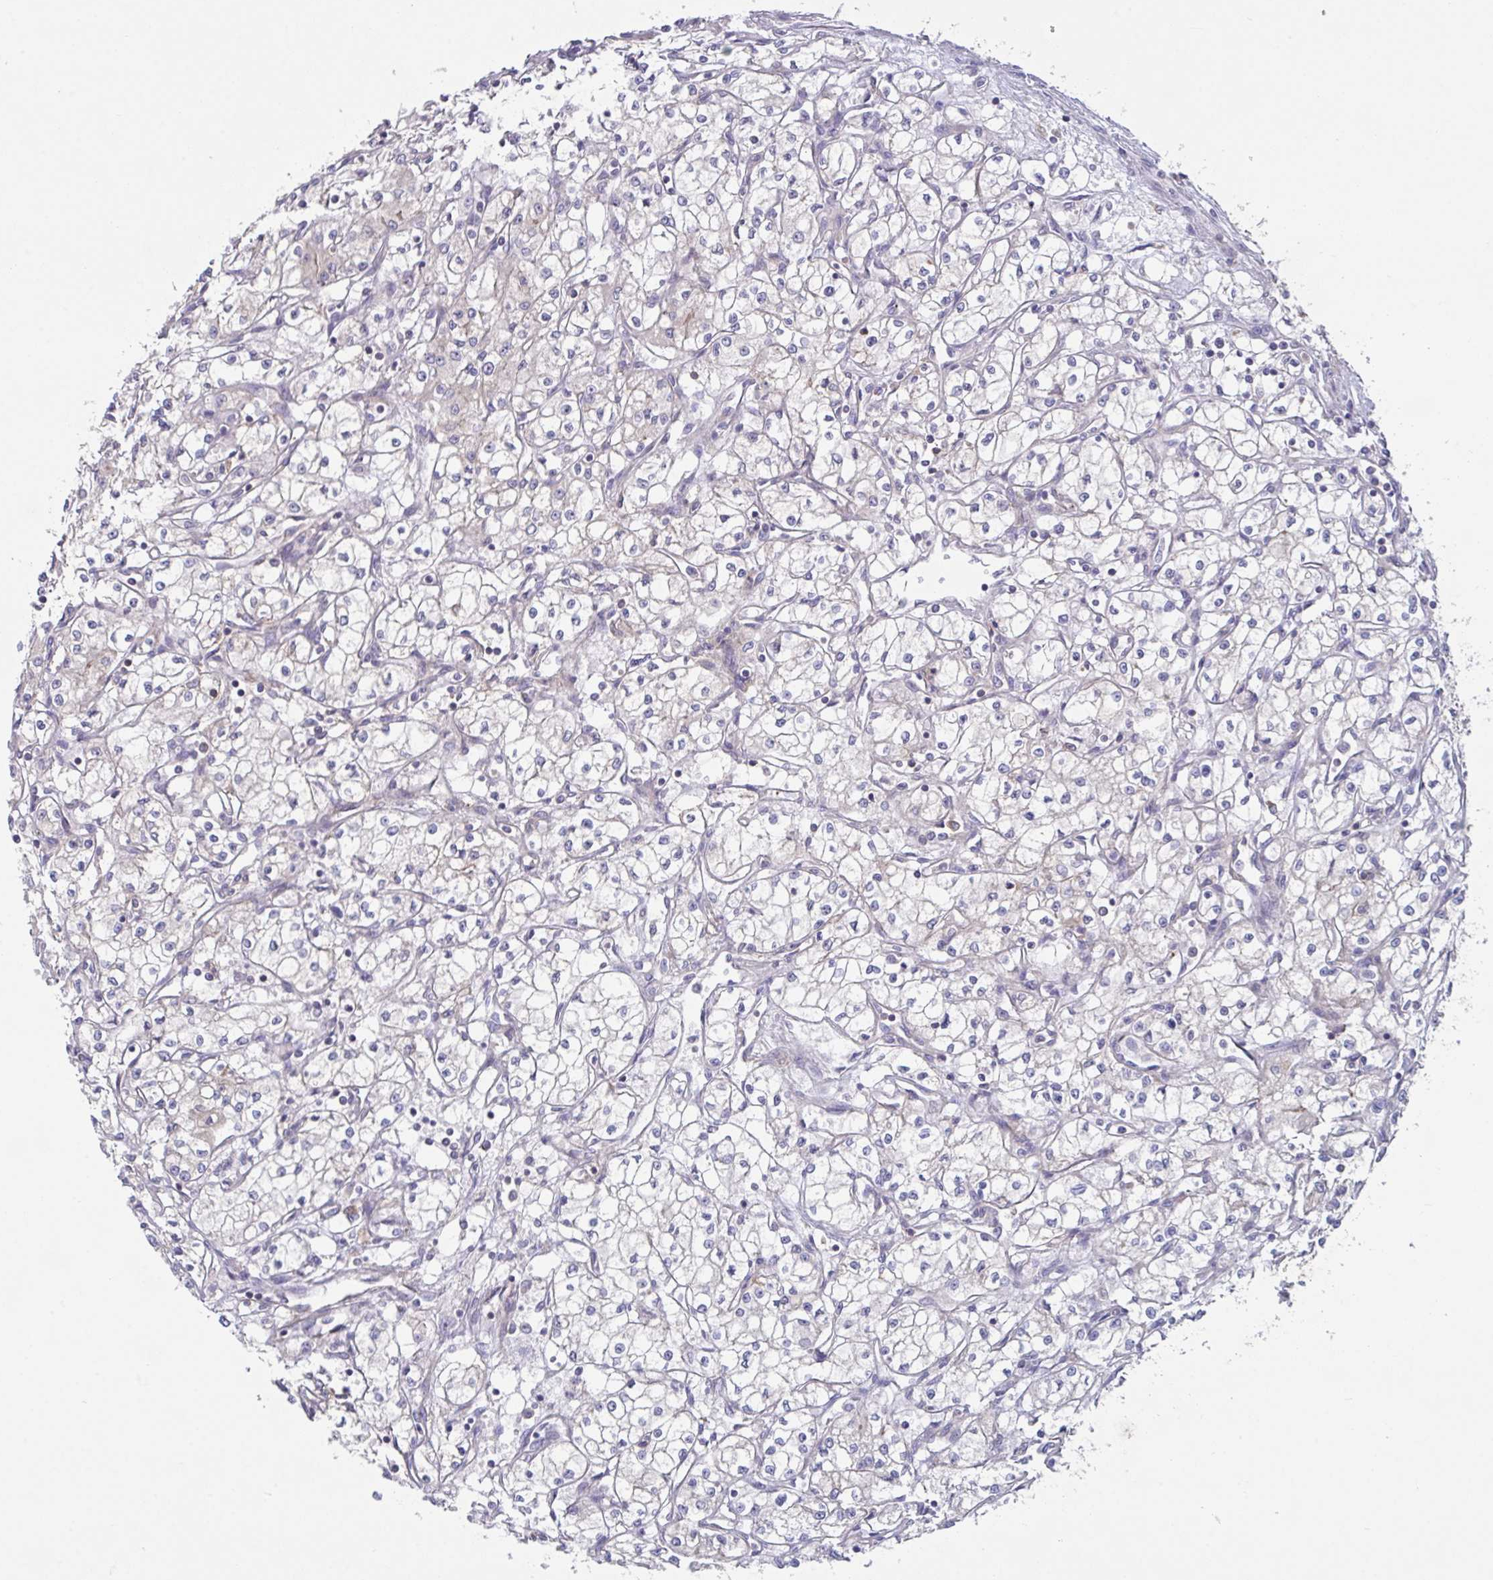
{"staining": {"intensity": "negative", "quantity": "none", "location": "none"}, "tissue": "renal cancer", "cell_type": "Tumor cells", "image_type": "cancer", "snomed": [{"axis": "morphology", "description": "Adenocarcinoma, NOS"}, {"axis": "topography", "description": "Kidney"}], "caption": "Tumor cells show no significant expression in renal cancer. (Brightfield microscopy of DAB immunohistochemistry (IHC) at high magnification).", "gene": "YARS2", "patient": {"sex": "male", "age": 59}}